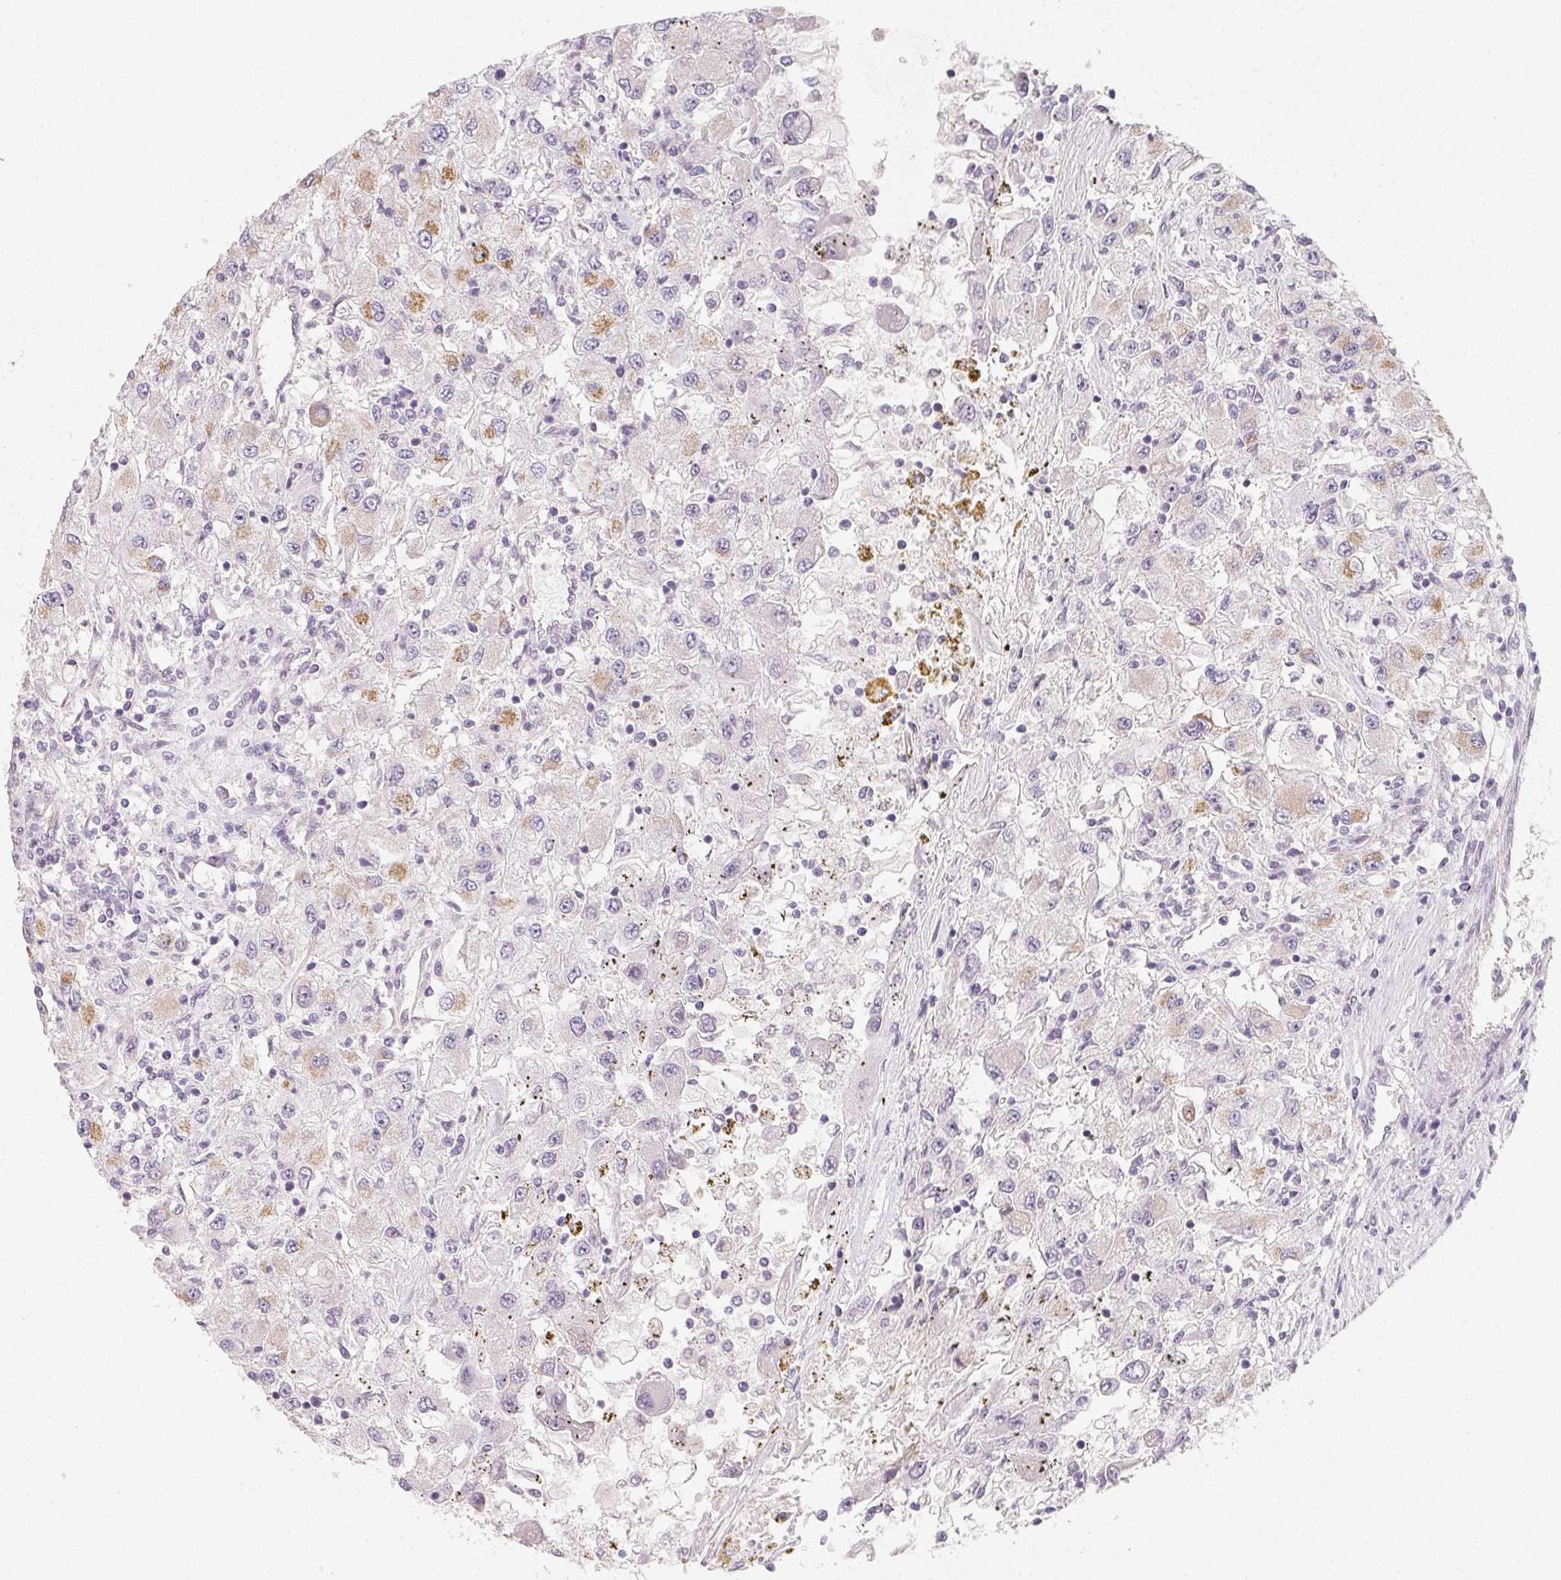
{"staining": {"intensity": "moderate", "quantity": "<25%", "location": "cytoplasmic/membranous"}, "tissue": "renal cancer", "cell_type": "Tumor cells", "image_type": "cancer", "snomed": [{"axis": "morphology", "description": "Adenocarcinoma, NOS"}, {"axis": "topography", "description": "Kidney"}], "caption": "Moderate cytoplasmic/membranous staining is identified in approximately <25% of tumor cells in adenocarcinoma (renal).", "gene": "LRRC23", "patient": {"sex": "female", "age": 67}}